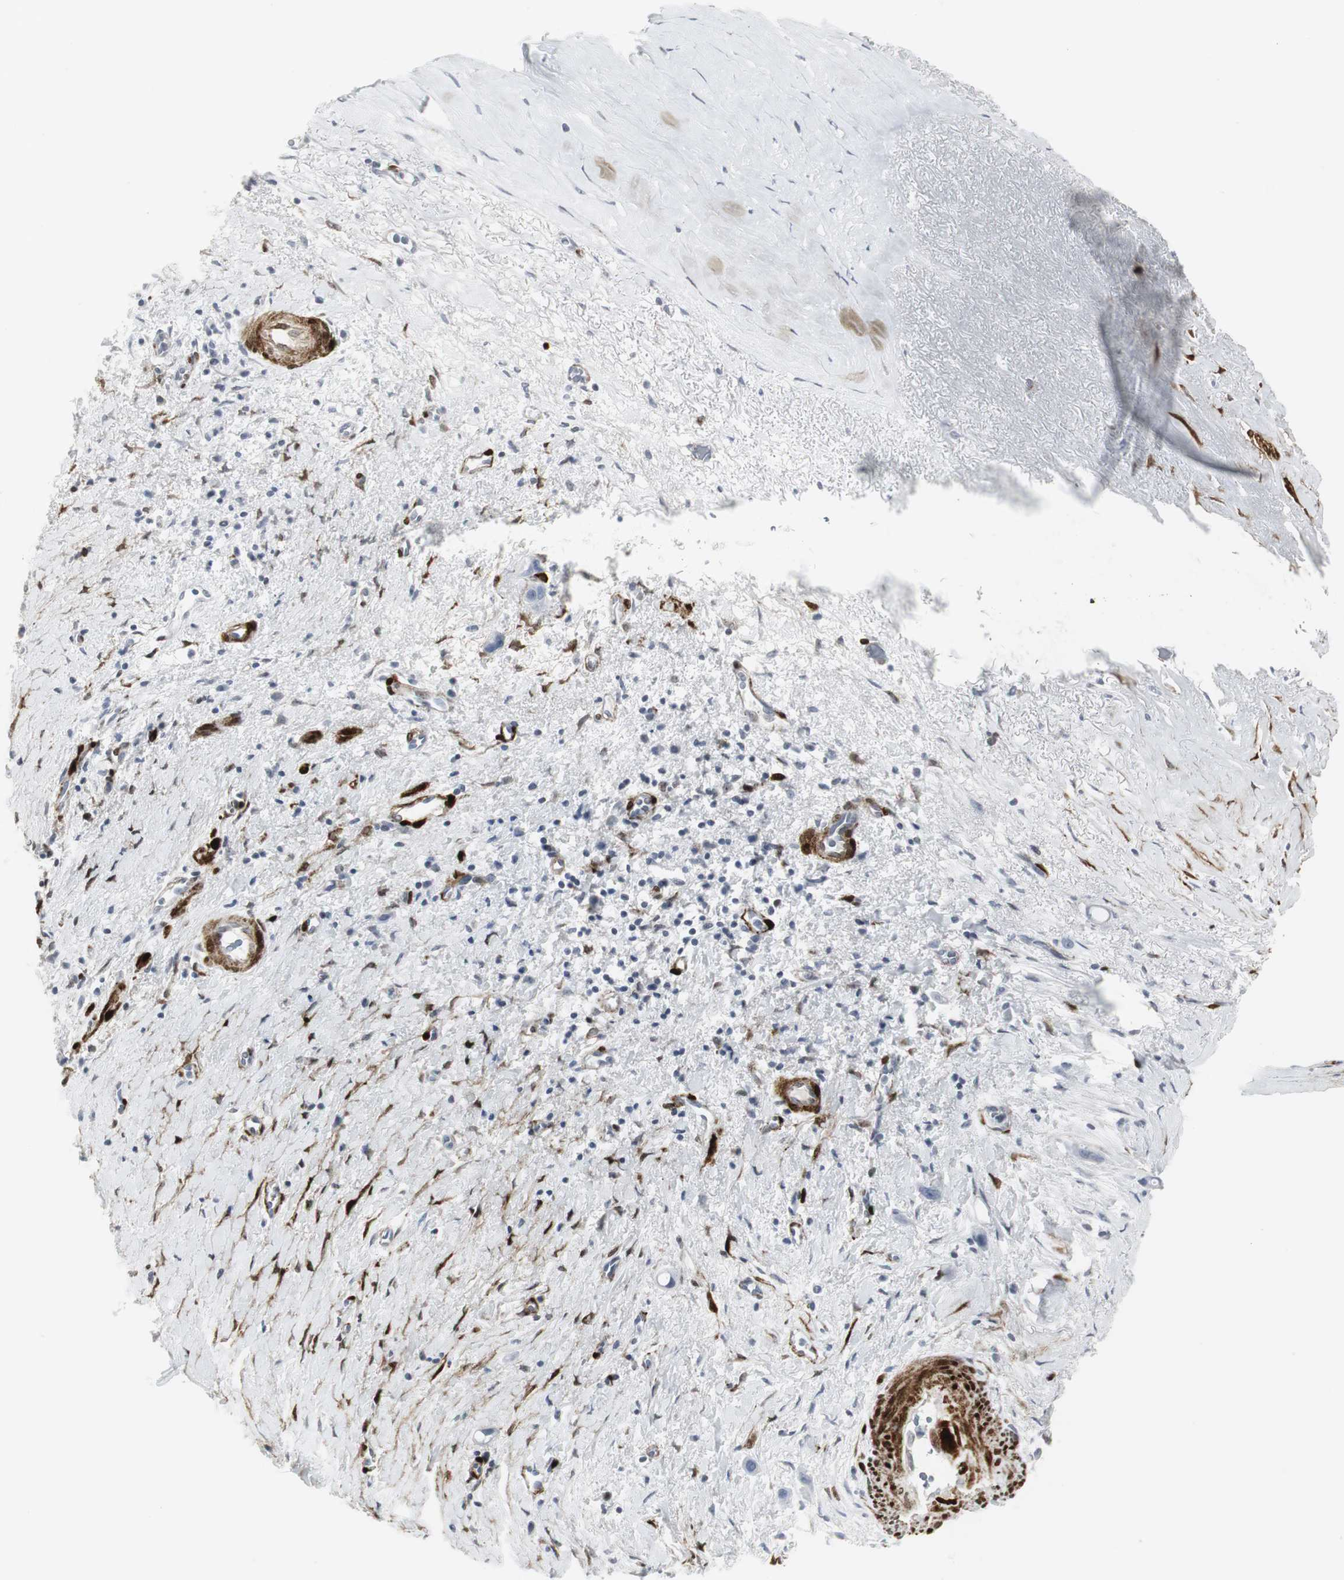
{"staining": {"intensity": "negative", "quantity": "none", "location": "none"}, "tissue": "liver cancer", "cell_type": "Tumor cells", "image_type": "cancer", "snomed": [{"axis": "morphology", "description": "Cholangiocarcinoma"}, {"axis": "topography", "description": "Liver"}], "caption": "This is an IHC histopathology image of liver cholangiocarcinoma. There is no positivity in tumor cells.", "gene": "PPP1R14A", "patient": {"sex": "female", "age": 65}}